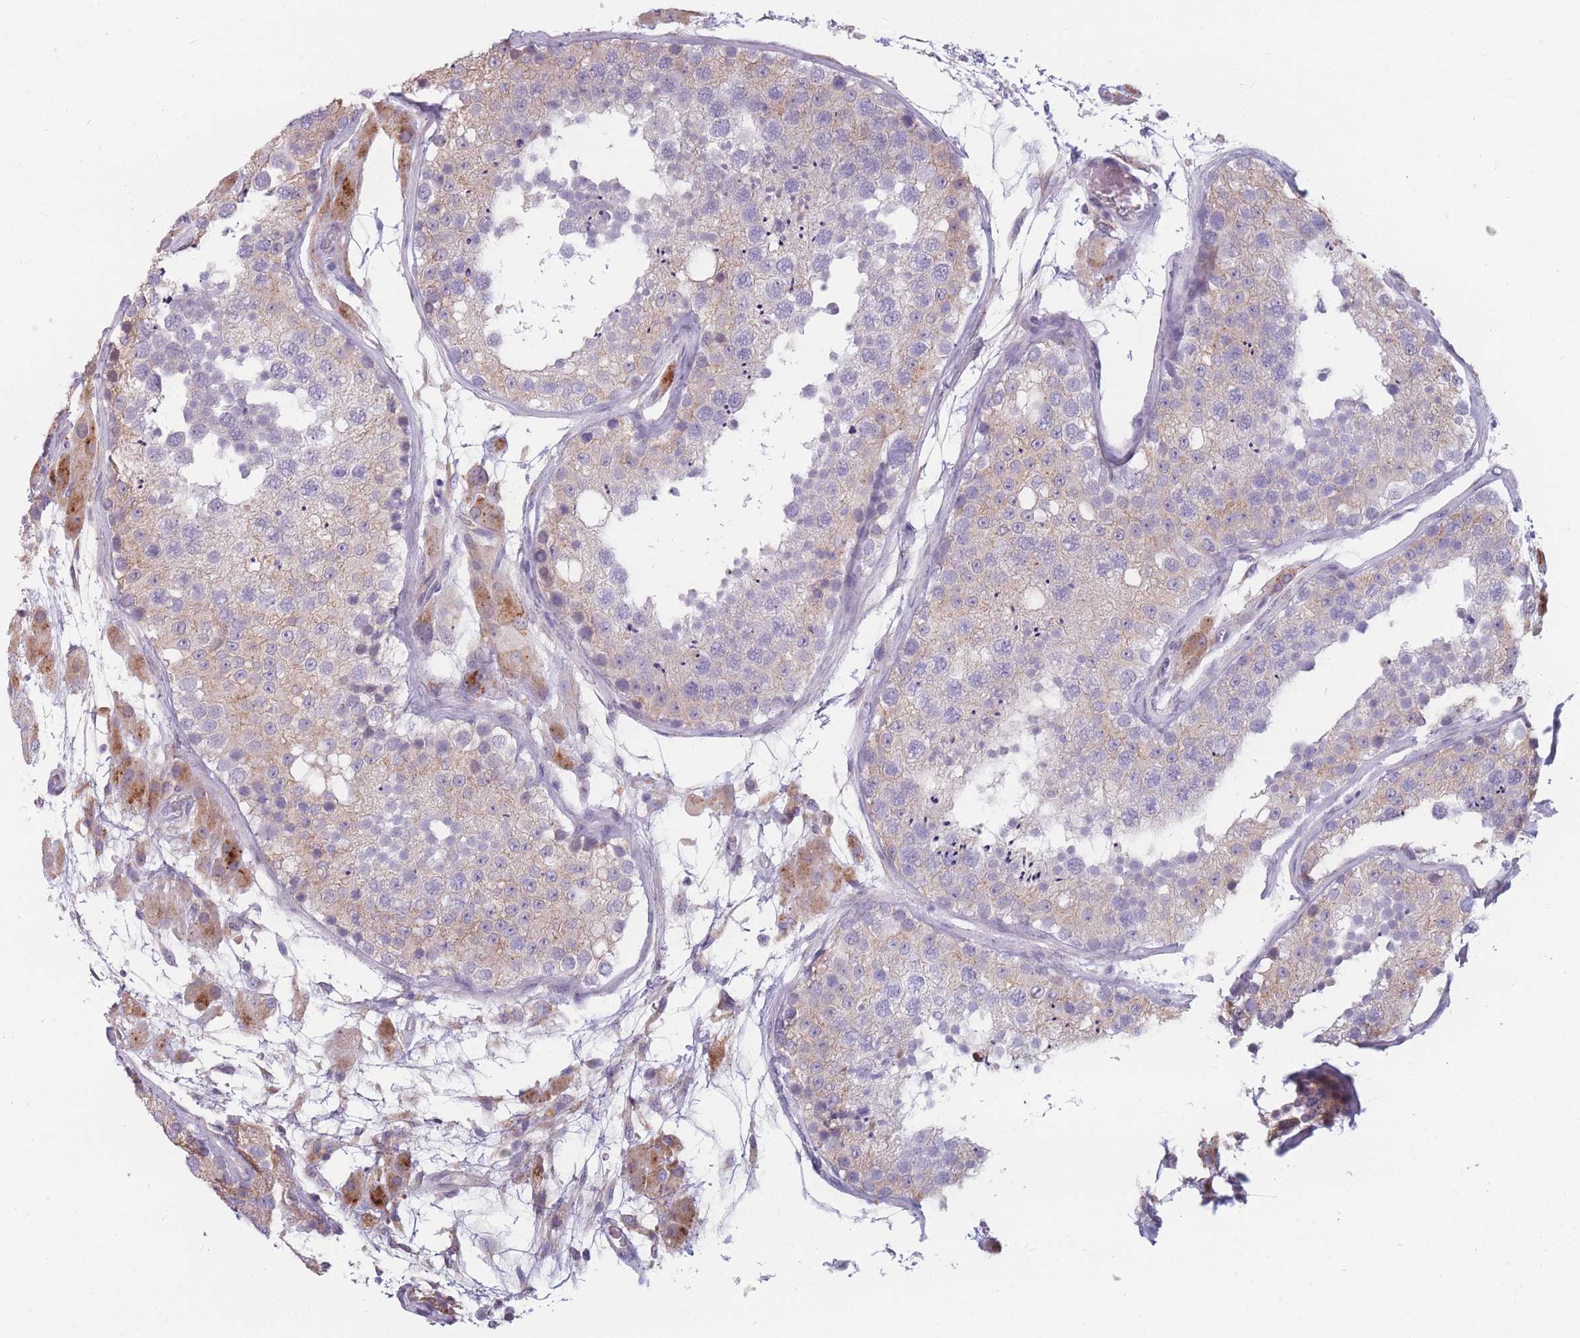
{"staining": {"intensity": "weak", "quantity": "<25%", "location": "cytoplasmic/membranous"}, "tissue": "testis", "cell_type": "Cells in seminiferous ducts", "image_type": "normal", "snomed": [{"axis": "morphology", "description": "Normal tissue, NOS"}, {"axis": "topography", "description": "Testis"}], "caption": "Testis was stained to show a protein in brown. There is no significant staining in cells in seminiferous ducts. (DAB IHC, high magnification).", "gene": "COL27A1", "patient": {"sex": "male", "age": 26}}